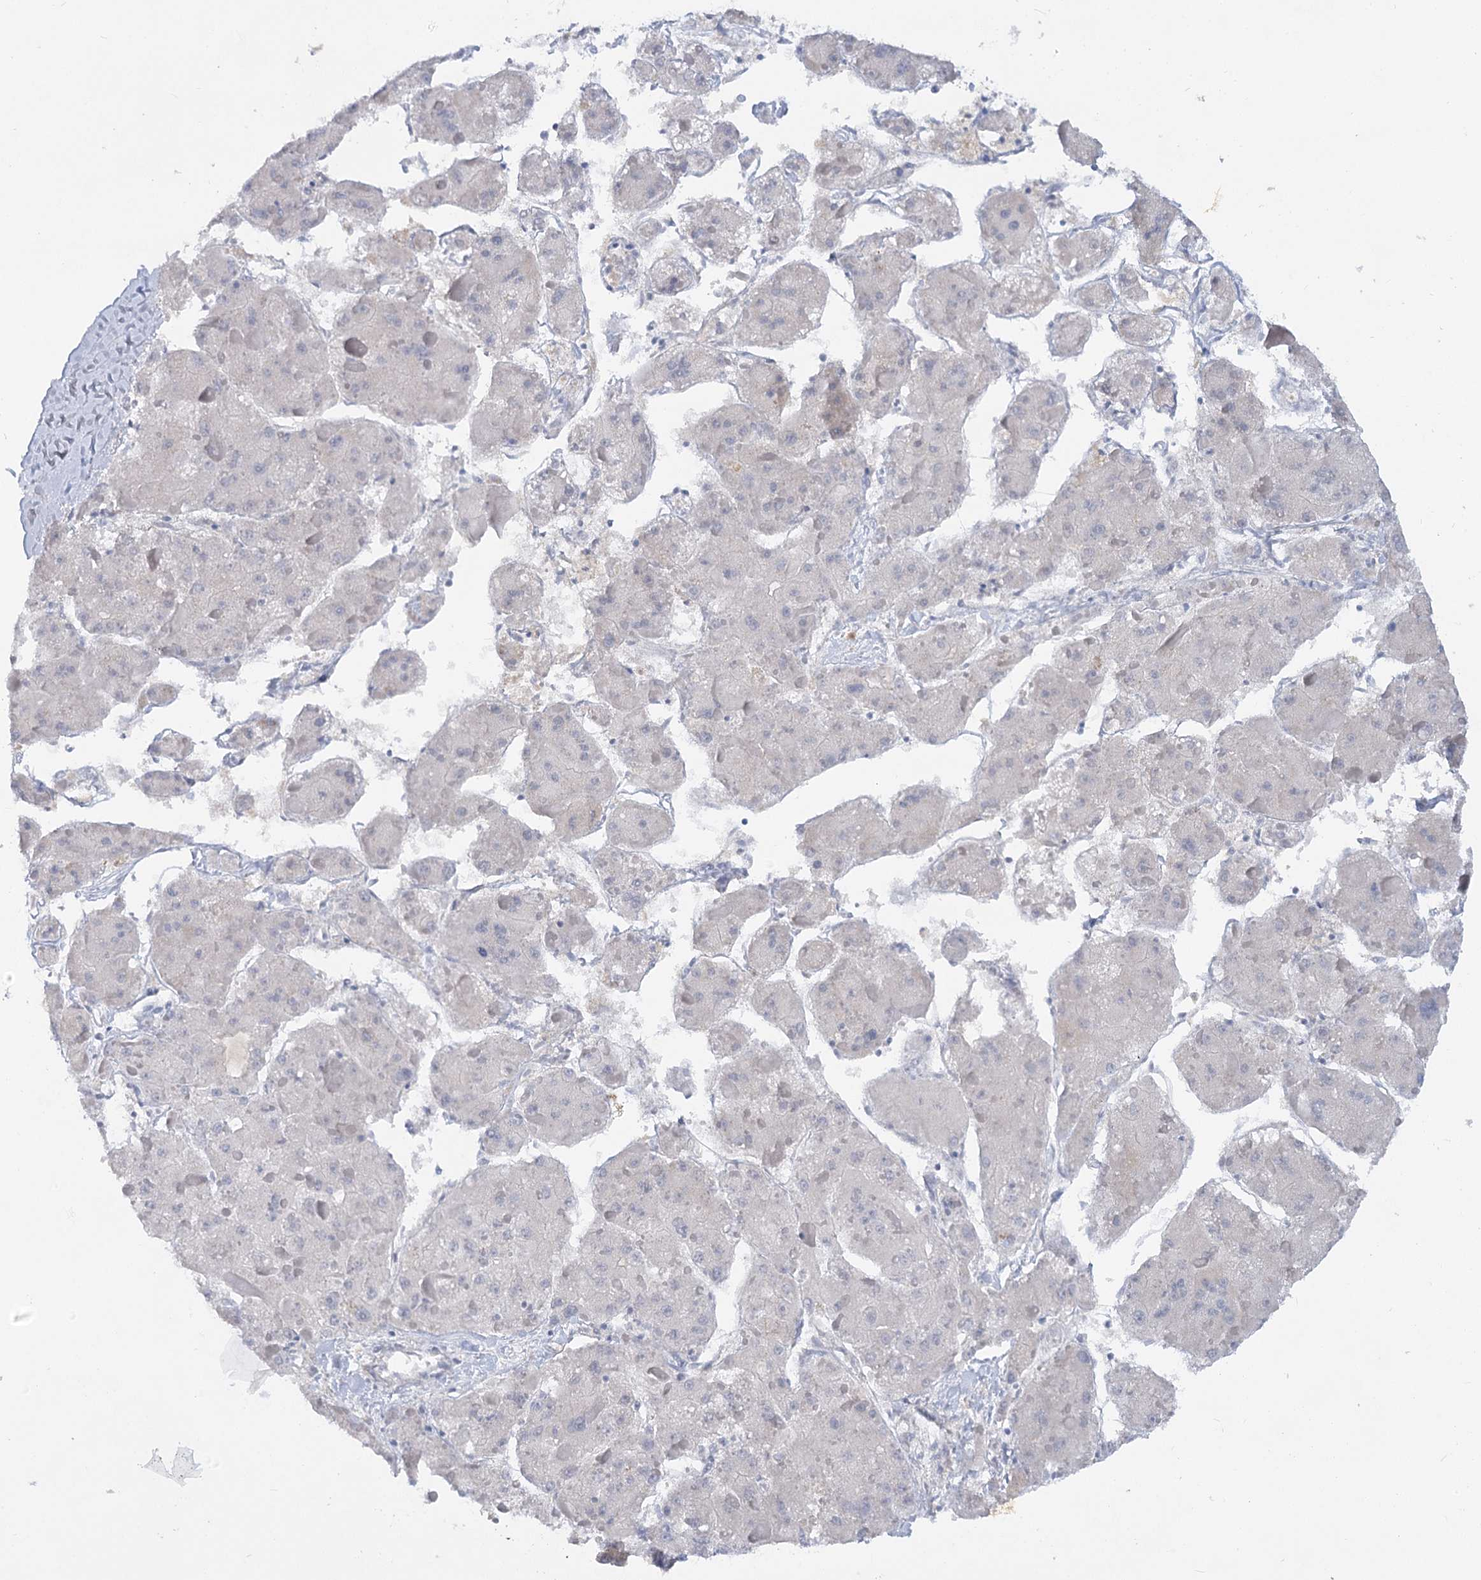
{"staining": {"intensity": "negative", "quantity": "none", "location": "none"}, "tissue": "liver cancer", "cell_type": "Tumor cells", "image_type": "cancer", "snomed": [{"axis": "morphology", "description": "Carcinoma, Hepatocellular, NOS"}, {"axis": "topography", "description": "Liver"}], "caption": "Image shows no significant protein positivity in tumor cells of liver hepatocellular carcinoma.", "gene": "EFHC2", "patient": {"sex": "female", "age": 73}}